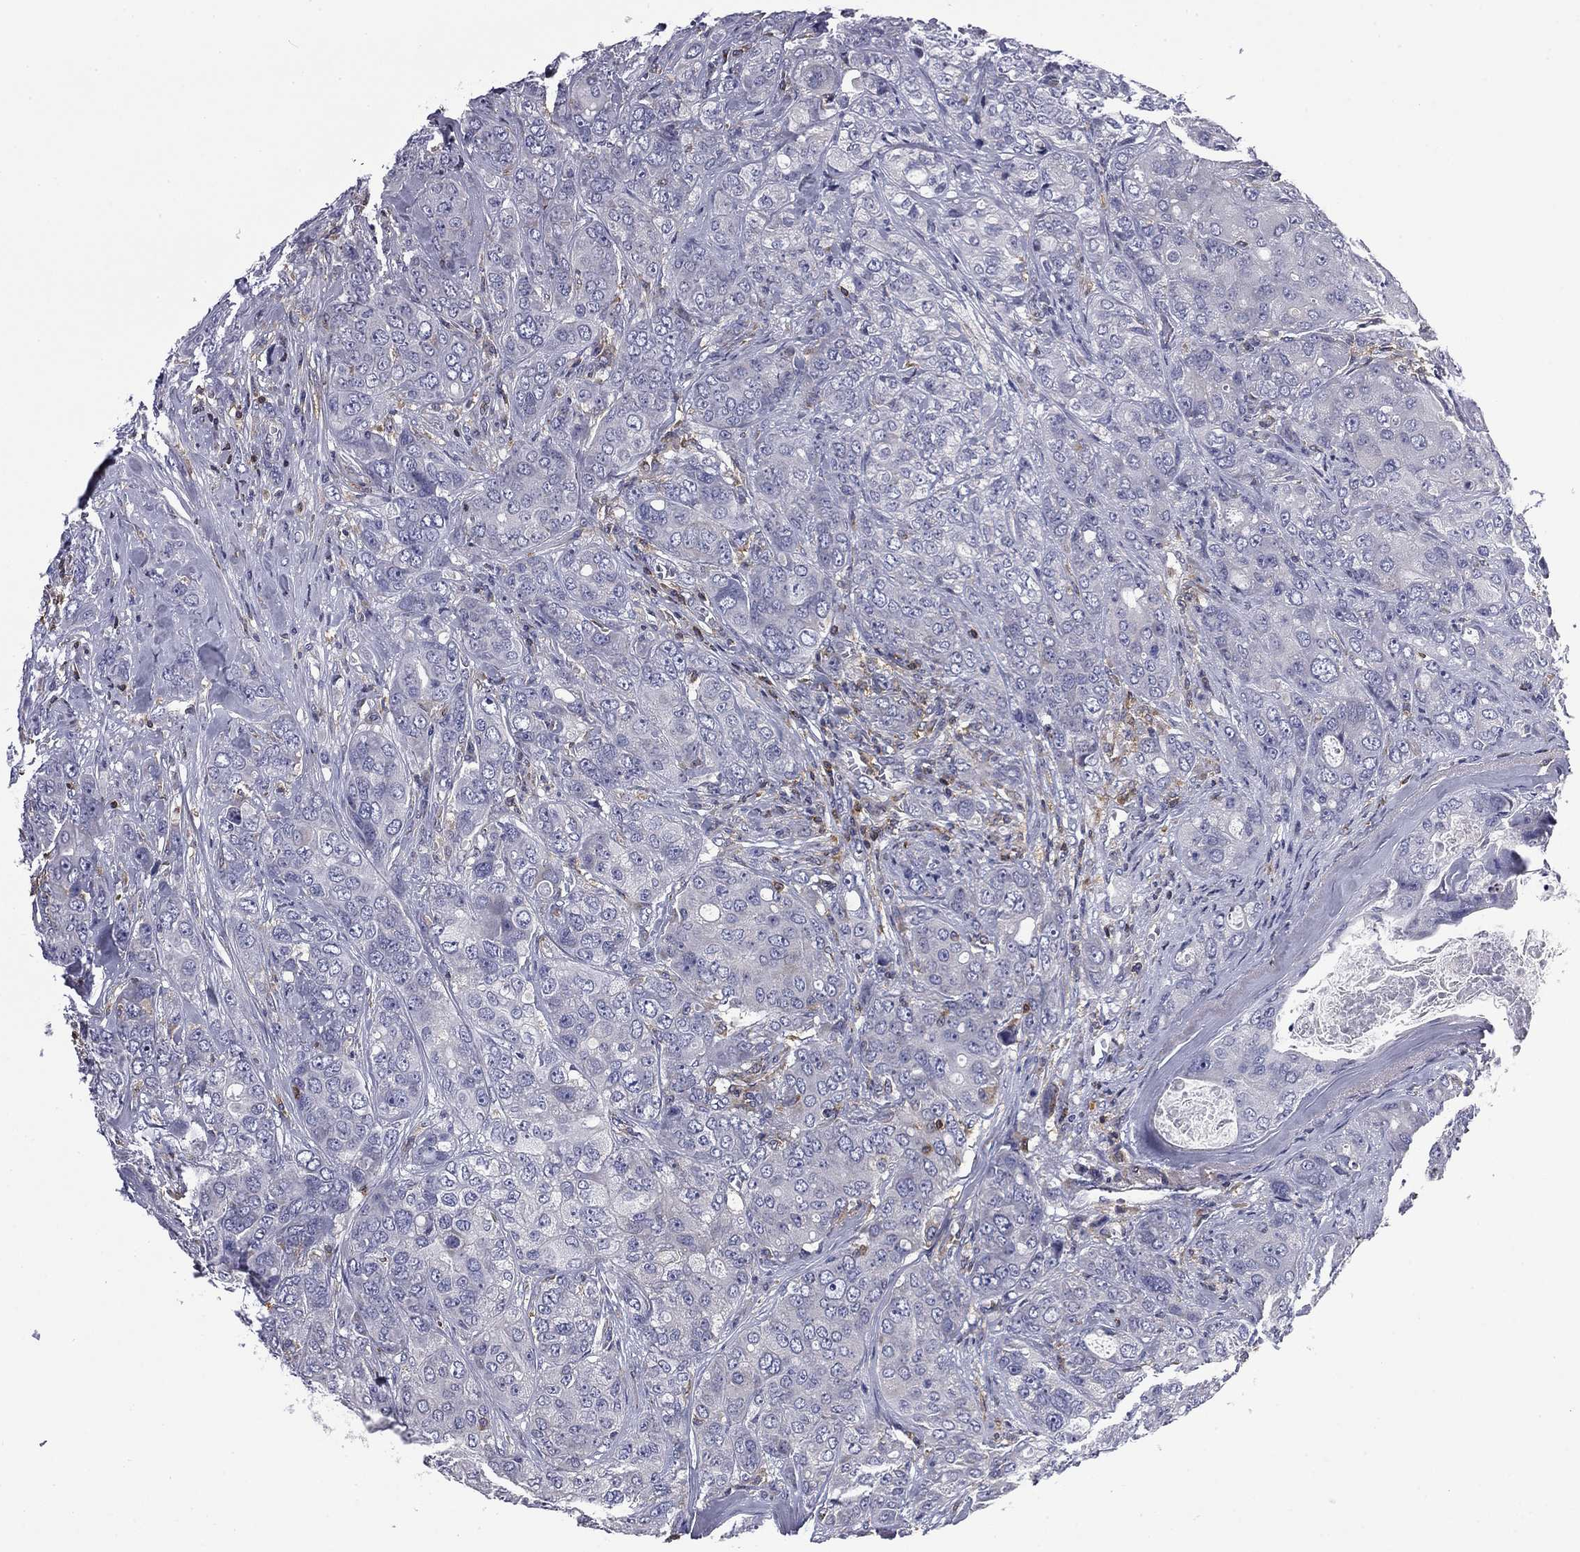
{"staining": {"intensity": "negative", "quantity": "none", "location": "none"}, "tissue": "breast cancer", "cell_type": "Tumor cells", "image_type": "cancer", "snomed": [{"axis": "morphology", "description": "Duct carcinoma"}, {"axis": "topography", "description": "Breast"}], "caption": "The micrograph reveals no staining of tumor cells in breast cancer. (DAB (3,3'-diaminobenzidine) IHC visualized using brightfield microscopy, high magnification).", "gene": "ARHGAP45", "patient": {"sex": "female", "age": 43}}